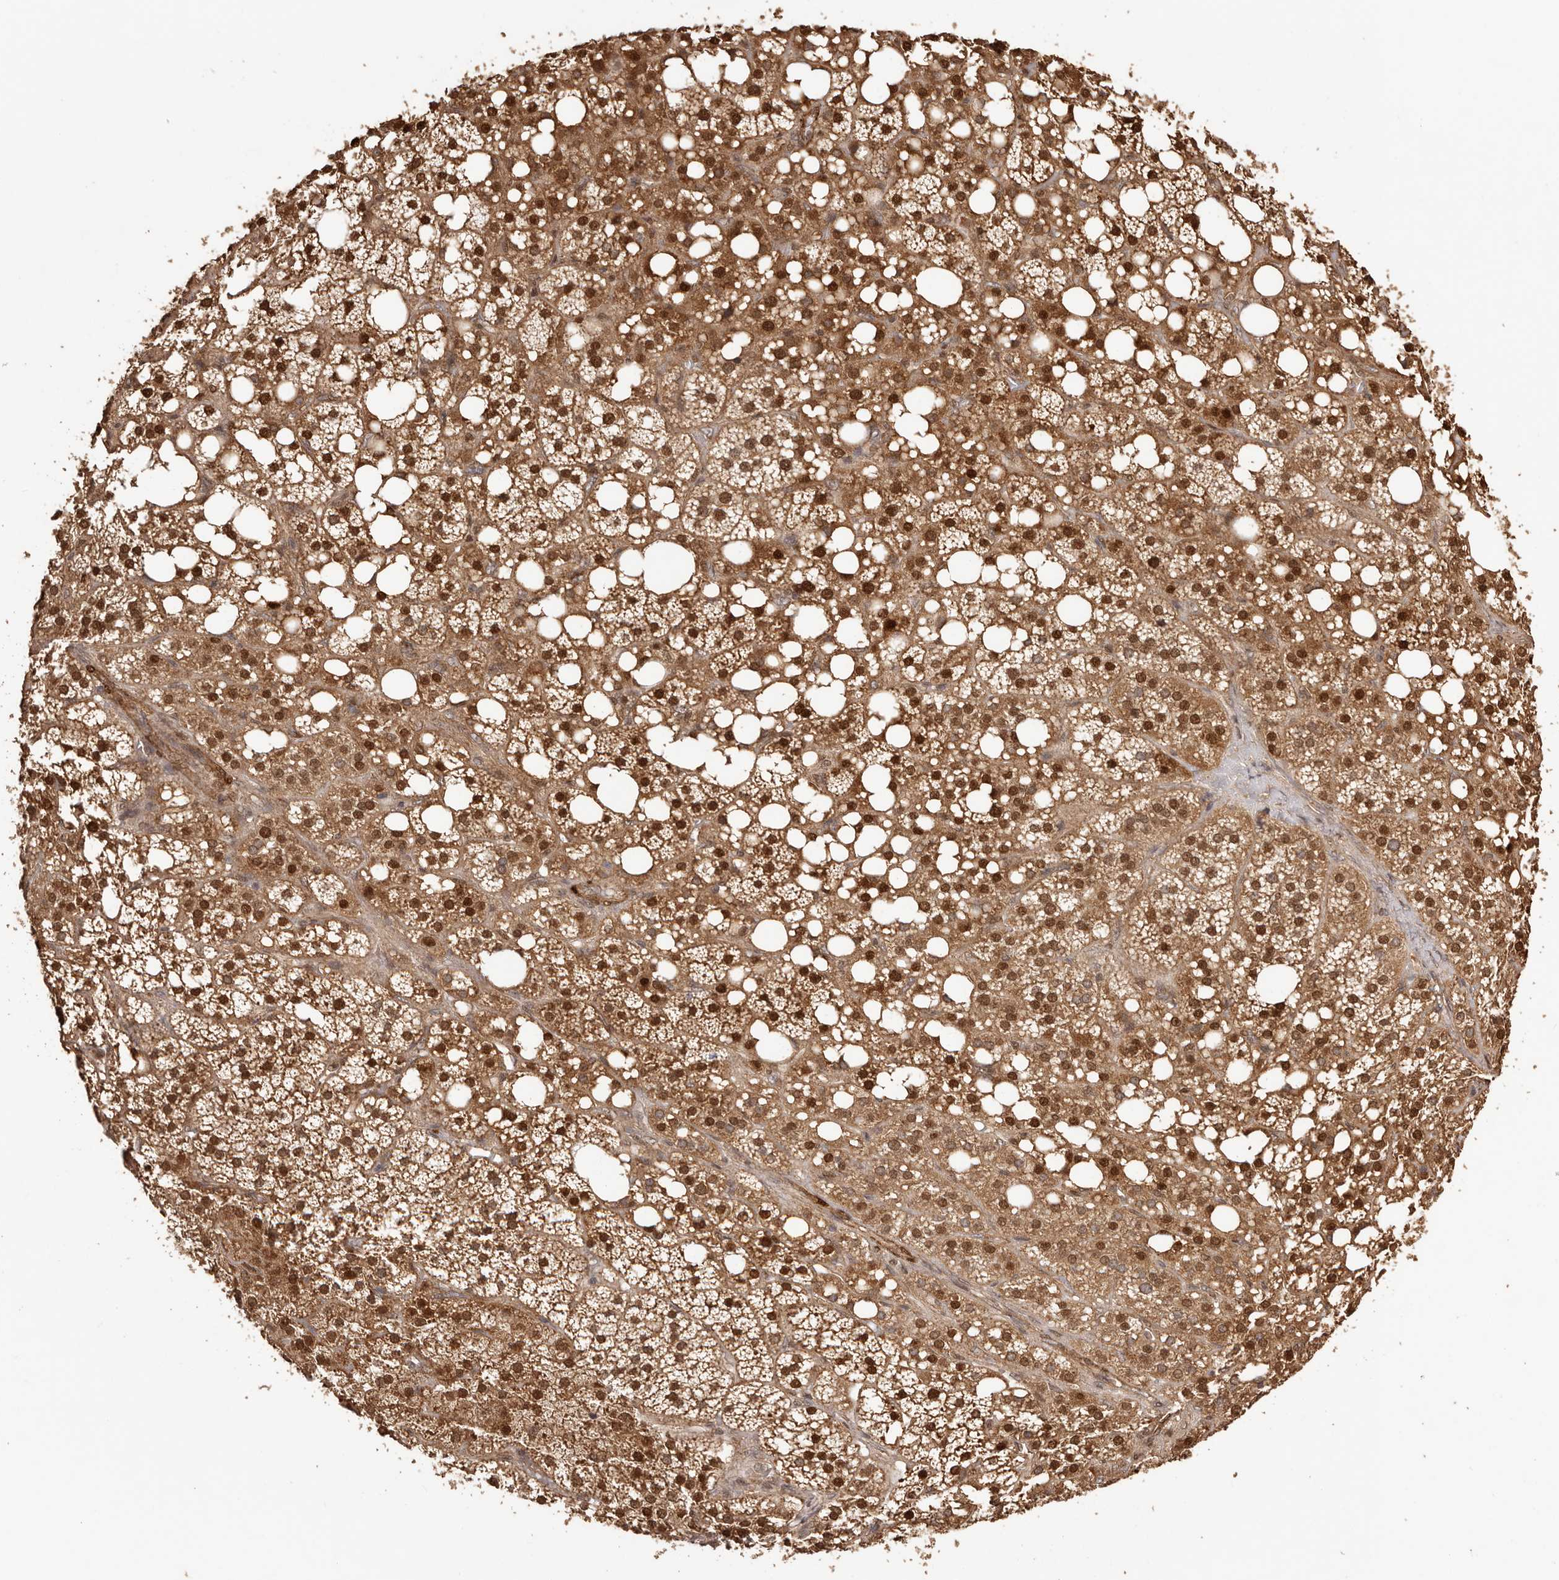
{"staining": {"intensity": "strong", "quantity": ">75%", "location": "cytoplasmic/membranous"}, "tissue": "adrenal gland", "cell_type": "Glandular cells", "image_type": "normal", "snomed": [{"axis": "morphology", "description": "Normal tissue, NOS"}, {"axis": "topography", "description": "Adrenal gland"}], "caption": "Approximately >75% of glandular cells in normal human adrenal gland exhibit strong cytoplasmic/membranous protein staining as visualized by brown immunohistochemical staining.", "gene": "UBR2", "patient": {"sex": "female", "age": 59}}